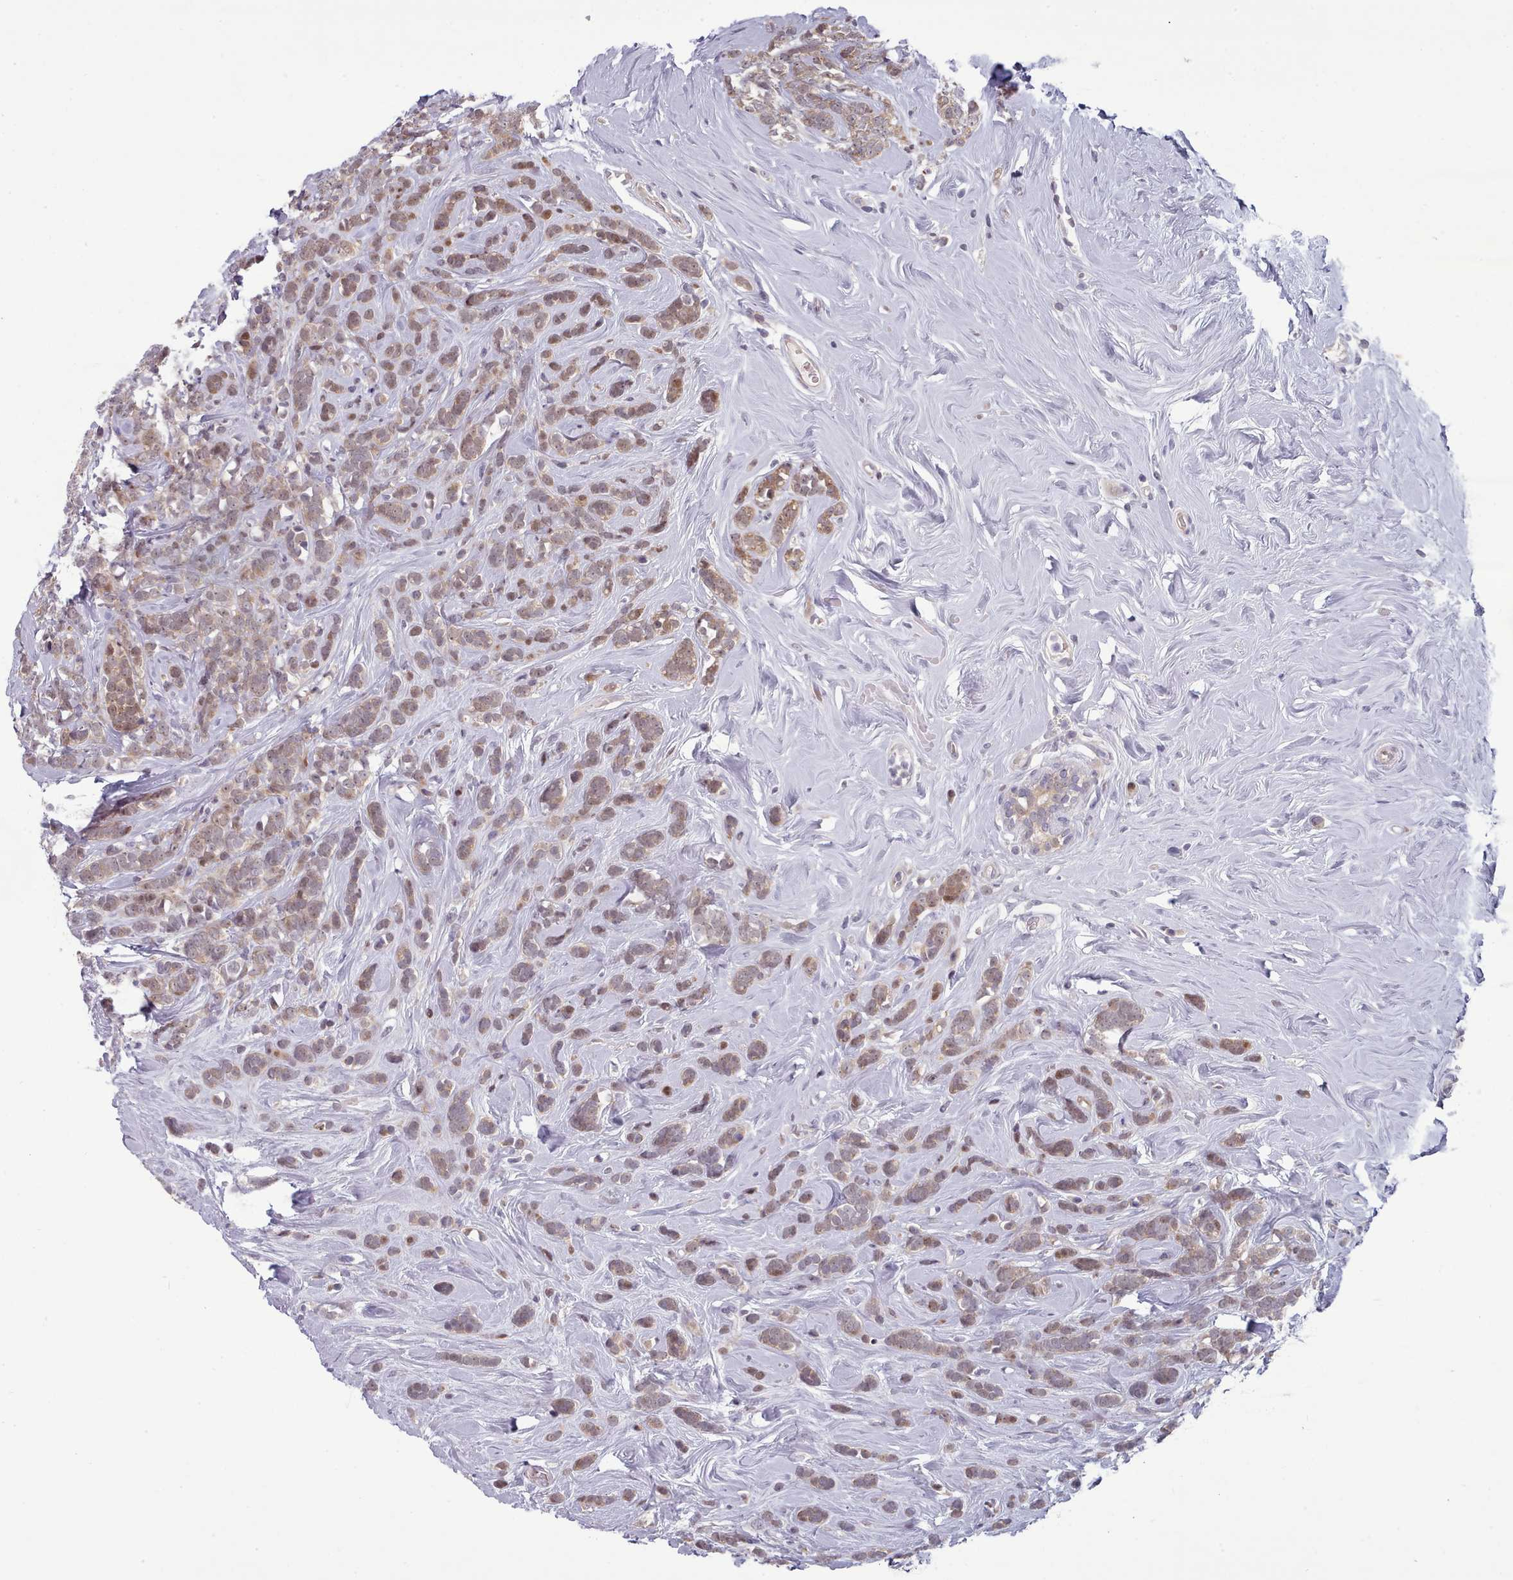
{"staining": {"intensity": "moderate", "quantity": ">75%", "location": "cytoplasmic/membranous"}, "tissue": "breast cancer", "cell_type": "Tumor cells", "image_type": "cancer", "snomed": [{"axis": "morphology", "description": "Lobular carcinoma"}, {"axis": "topography", "description": "Breast"}], "caption": "Immunohistochemical staining of breast lobular carcinoma exhibits medium levels of moderate cytoplasmic/membranous protein staining in approximately >75% of tumor cells.", "gene": "CLNS1A", "patient": {"sex": "female", "age": 58}}